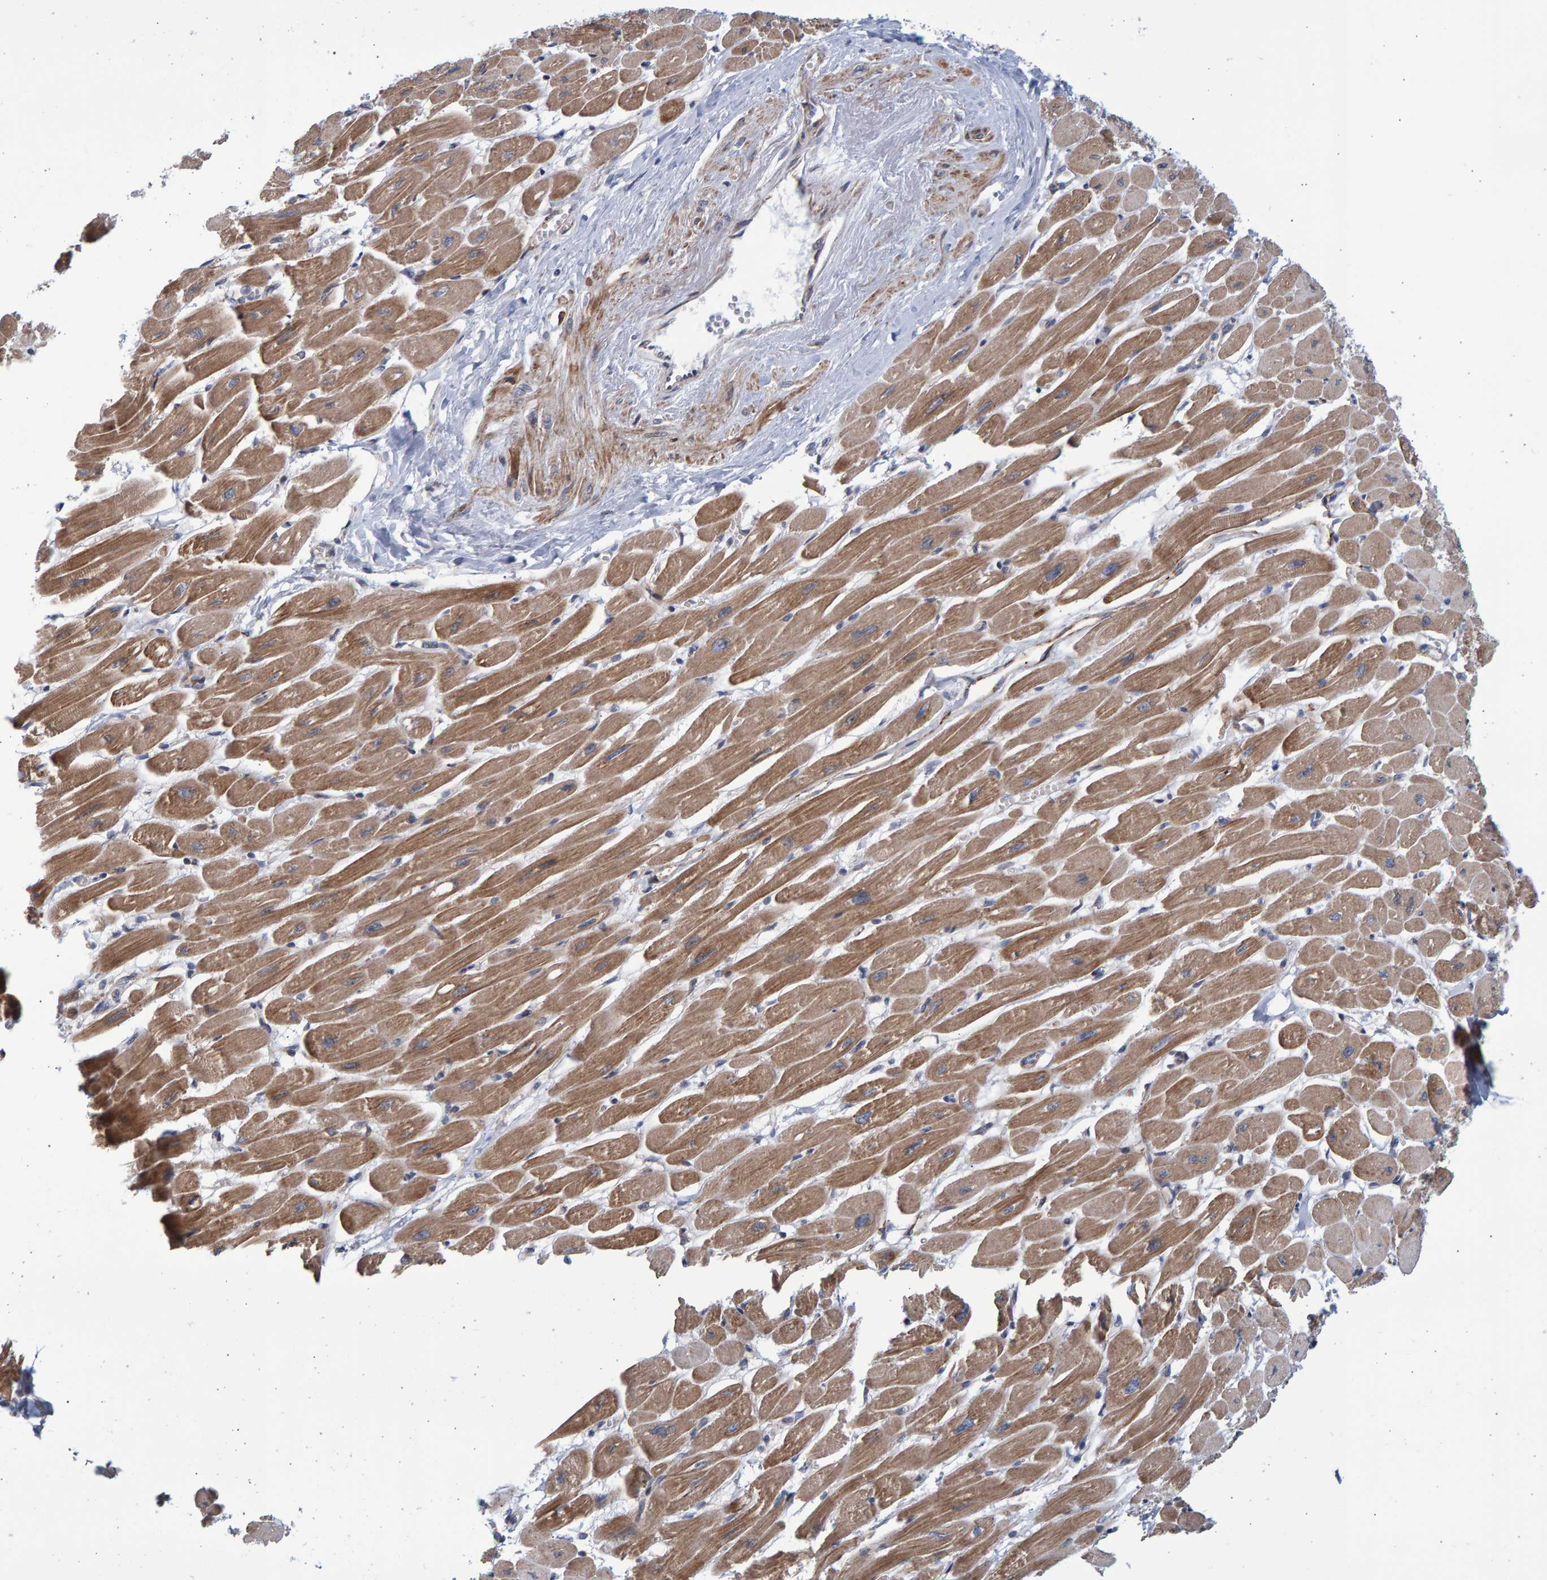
{"staining": {"intensity": "moderate", "quantity": ">75%", "location": "cytoplasmic/membranous"}, "tissue": "heart muscle", "cell_type": "Cardiomyocytes", "image_type": "normal", "snomed": [{"axis": "morphology", "description": "Normal tissue, NOS"}, {"axis": "topography", "description": "Heart"}], "caption": "Immunohistochemistry micrograph of normal heart muscle: heart muscle stained using immunohistochemistry exhibits medium levels of moderate protein expression localized specifically in the cytoplasmic/membranous of cardiomyocytes, appearing as a cytoplasmic/membranous brown color.", "gene": "LRBA", "patient": {"sex": "female", "age": 54}}